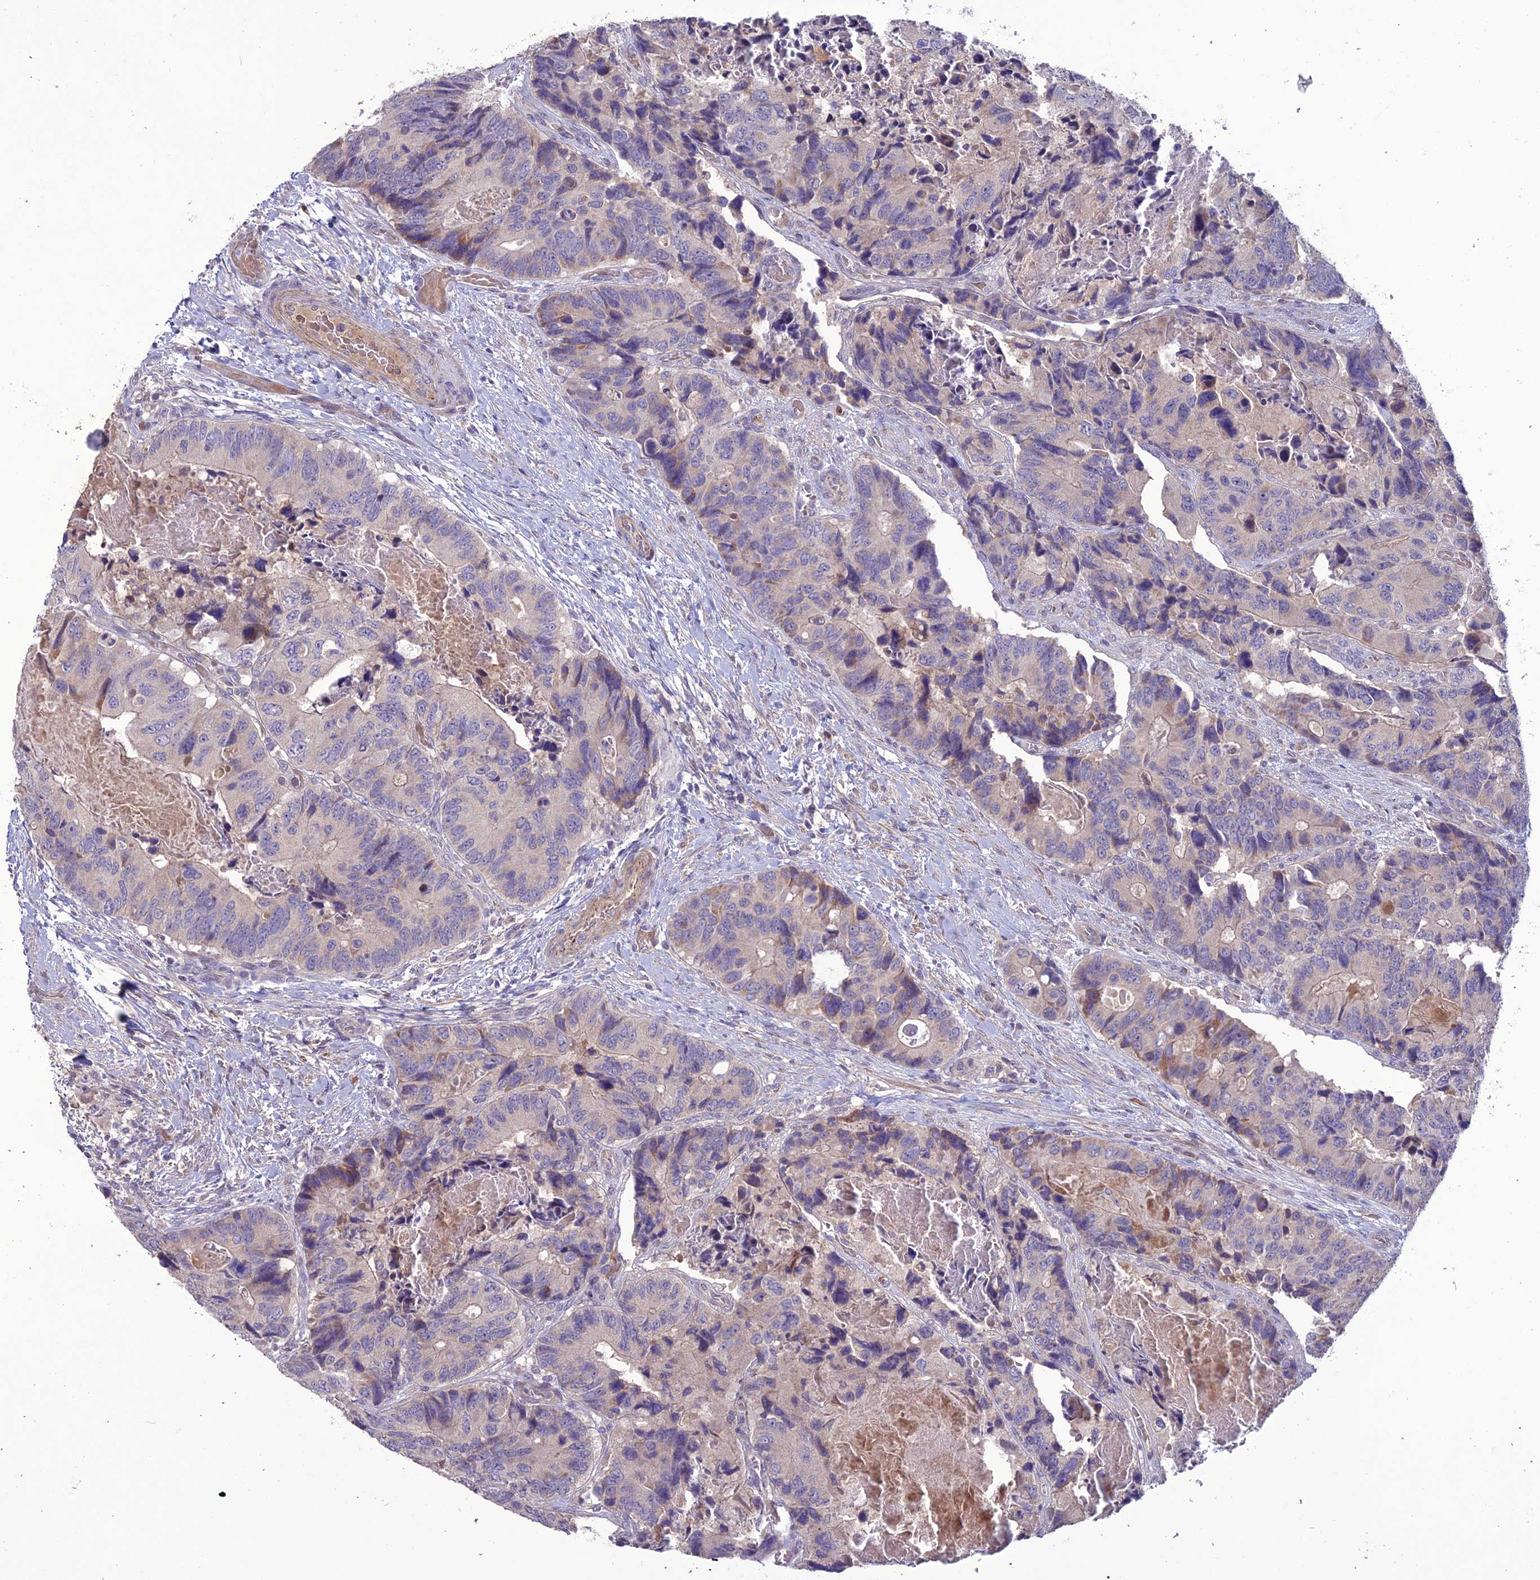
{"staining": {"intensity": "weak", "quantity": "<25%", "location": "cytoplasmic/membranous"}, "tissue": "colorectal cancer", "cell_type": "Tumor cells", "image_type": "cancer", "snomed": [{"axis": "morphology", "description": "Adenocarcinoma, NOS"}, {"axis": "topography", "description": "Colon"}], "caption": "The histopathology image shows no staining of tumor cells in colorectal cancer (adenocarcinoma).", "gene": "C2orf76", "patient": {"sex": "male", "age": 84}}